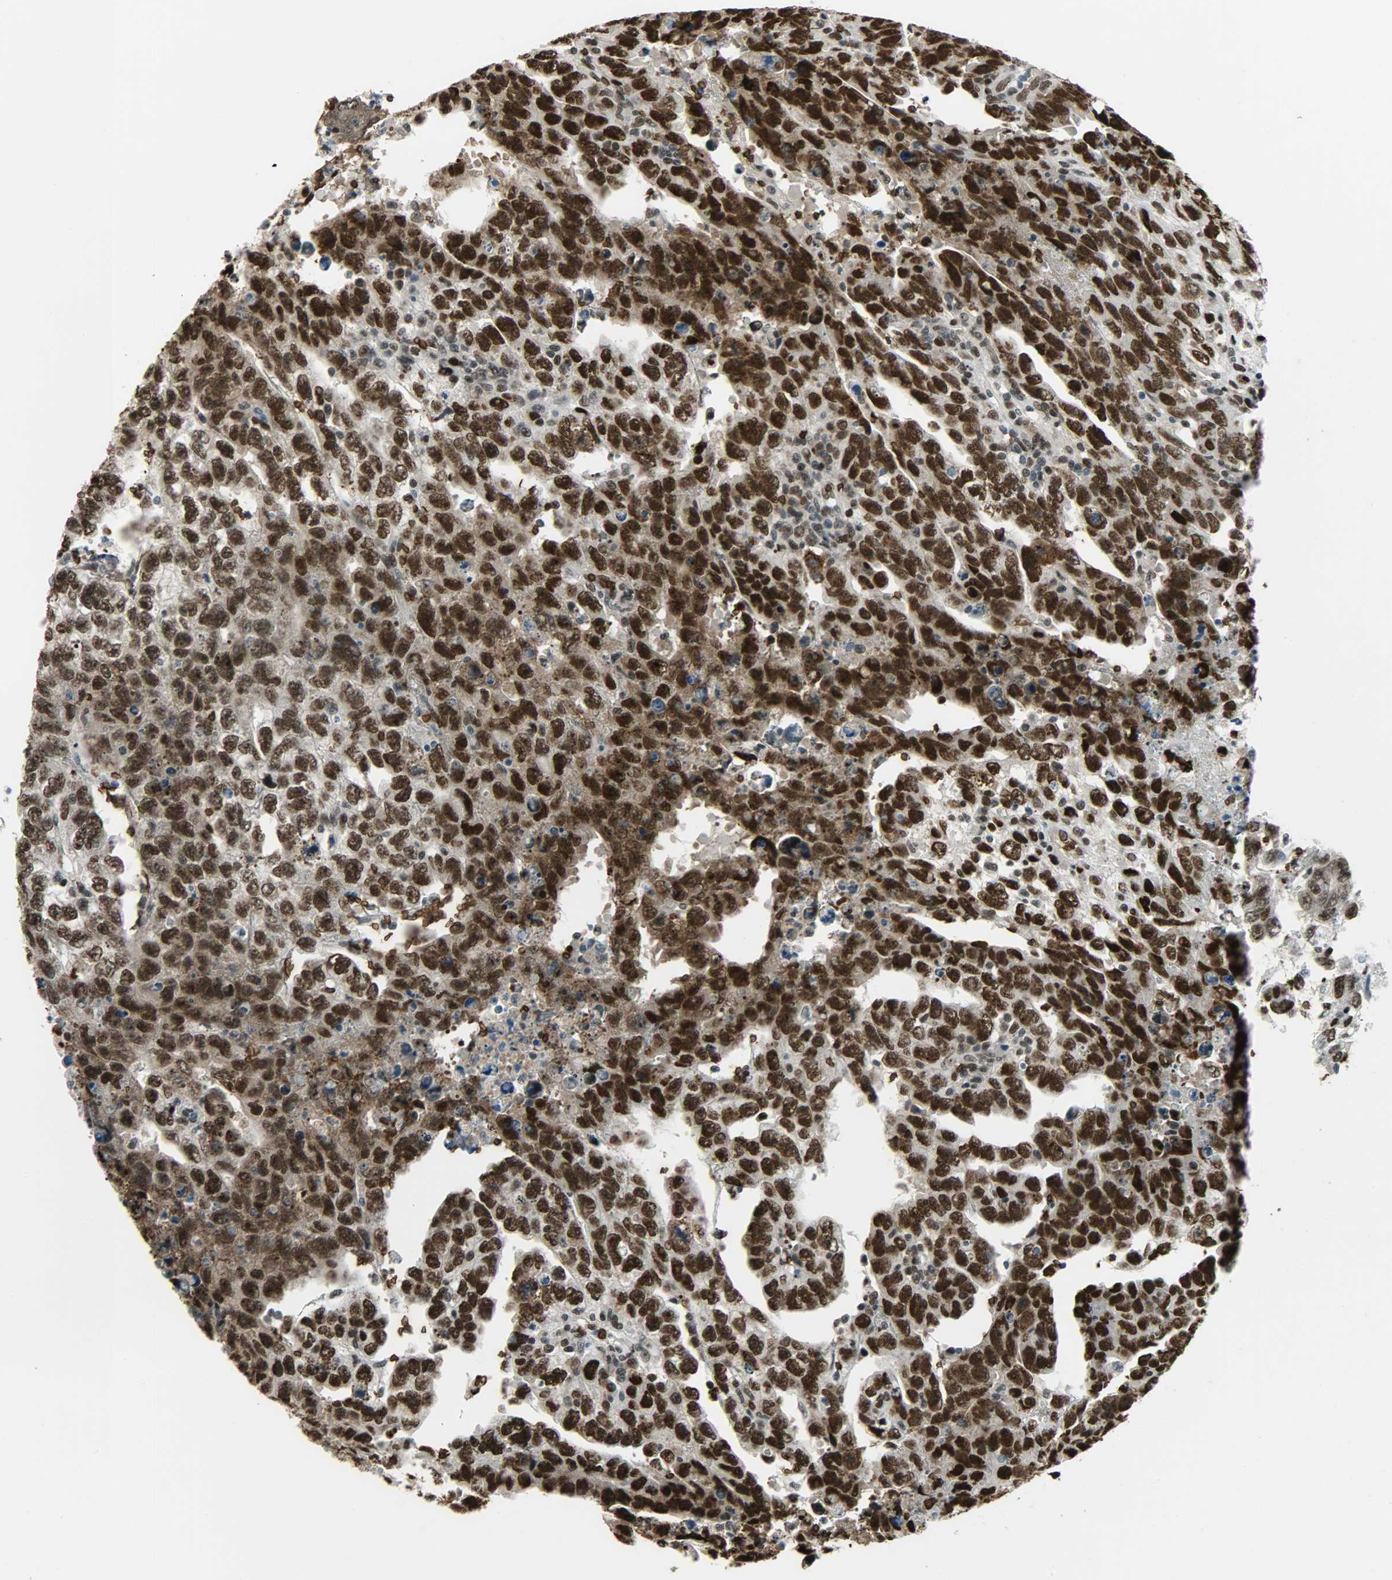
{"staining": {"intensity": "strong", "quantity": ">75%", "location": "cytoplasmic/membranous,nuclear"}, "tissue": "testis cancer", "cell_type": "Tumor cells", "image_type": "cancer", "snomed": [{"axis": "morphology", "description": "Carcinoma, Embryonal, NOS"}, {"axis": "topography", "description": "Testis"}], "caption": "Human embryonal carcinoma (testis) stained for a protein (brown) displays strong cytoplasmic/membranous and nuclear positive expression in approximately >75% of tumor cells.", "gene": "SNAI1", "patient": {"sex": "male", "age": 28}}